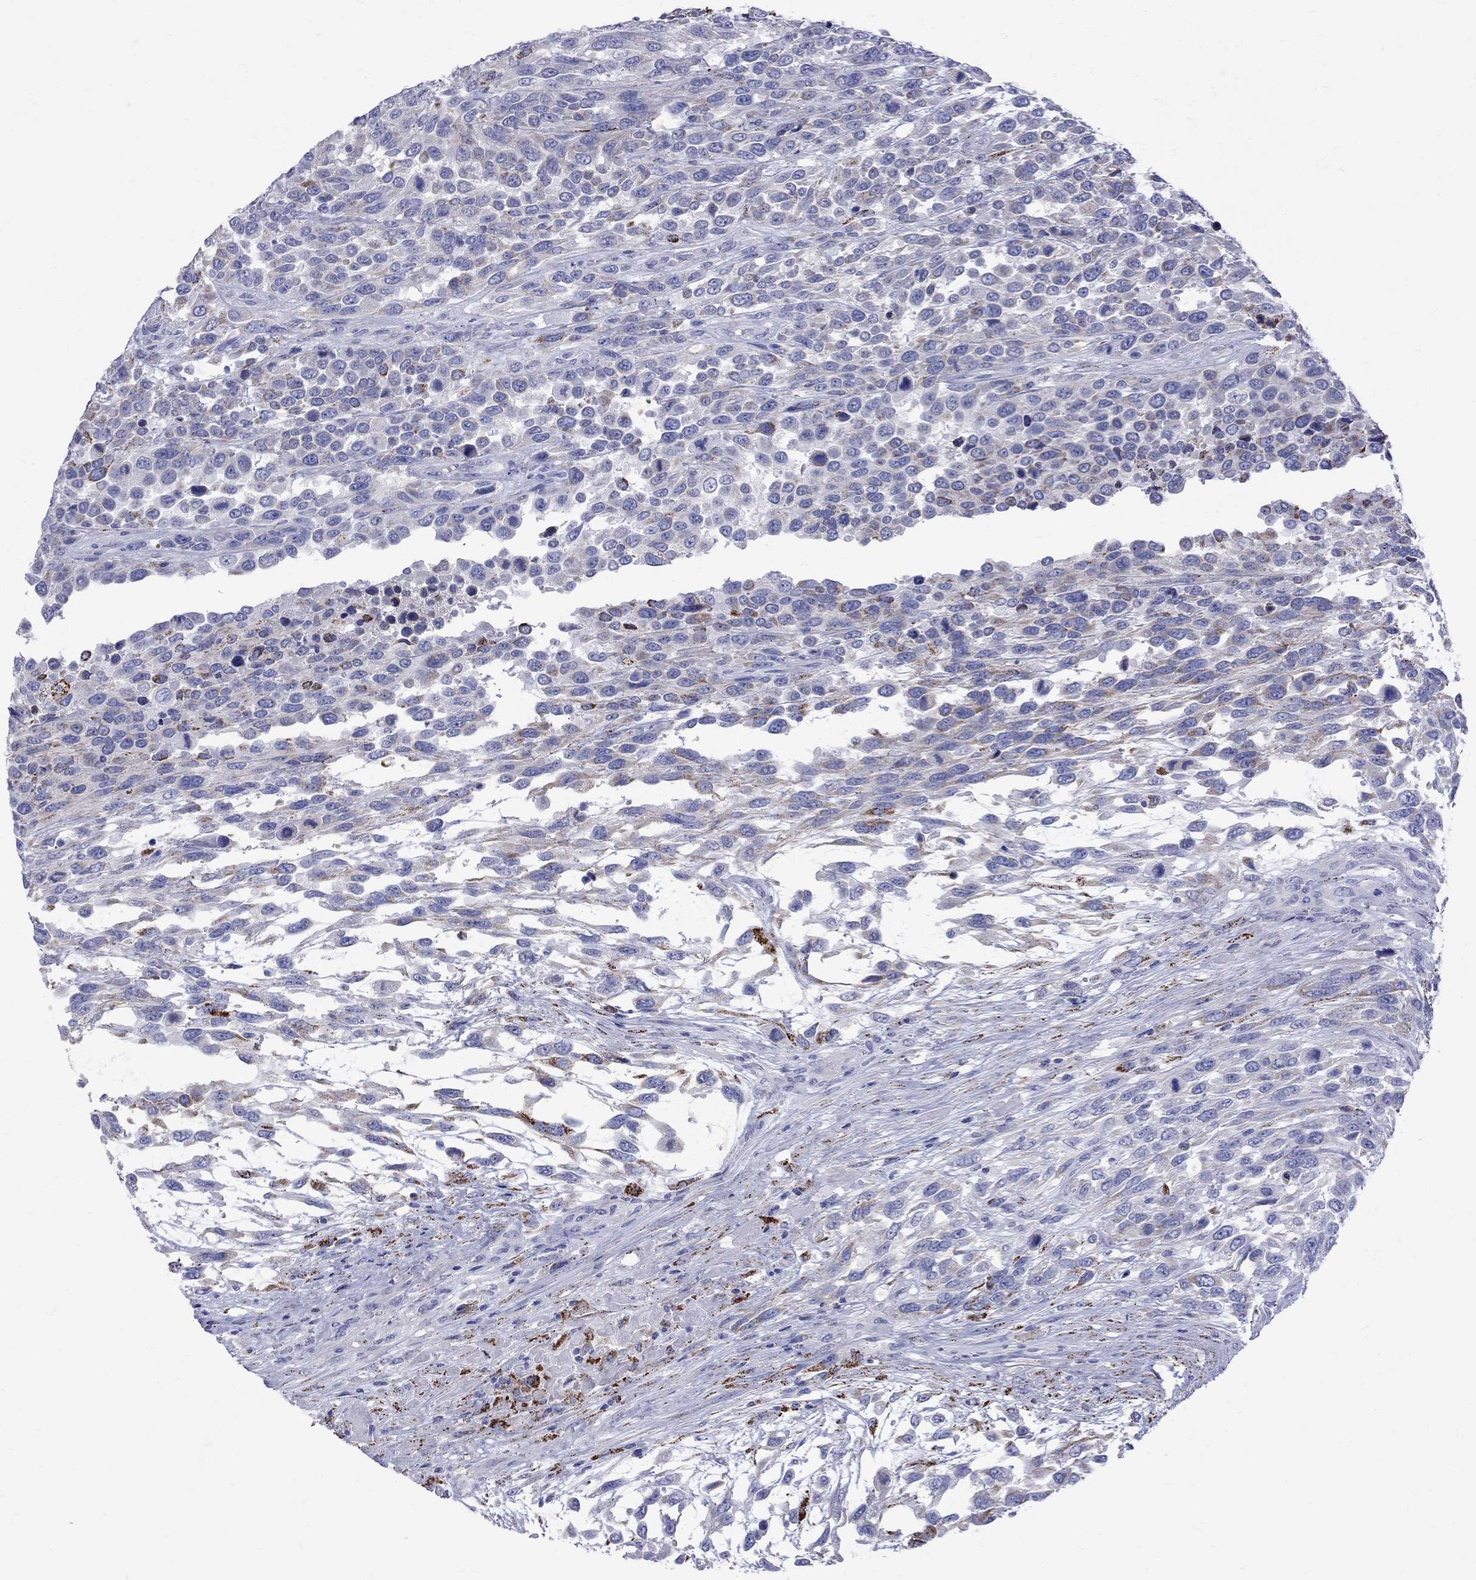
{"staining": {"intensity": "strong", "quantity": "<25%", "location": "cytoplasmic/membranous"}, "tissue": "urothelial cancer", "cell_type": "Tumor cells", "image_type": "cancer", "snomed": [{"axis": "morphology", "description": "Urothelial carcinoma, High grade"}, {"axis": "topography", "description": "Urinary bladder"}], "caption": "DAB (3,3'-diaminobenzidine) immunohistochemical staining of urothelial cancer demonstrates strong cytoplasmic/membranous protein positivity in approximately <25% of tumor cells. (Stains: DAB (3,3'-diaminobenzidine) in brown, nuclei in blue, Microscopy: brightfield microscopy at high magnification).", "gene": "SESTD1", "patient": {"sex": "female", "age": 70}}